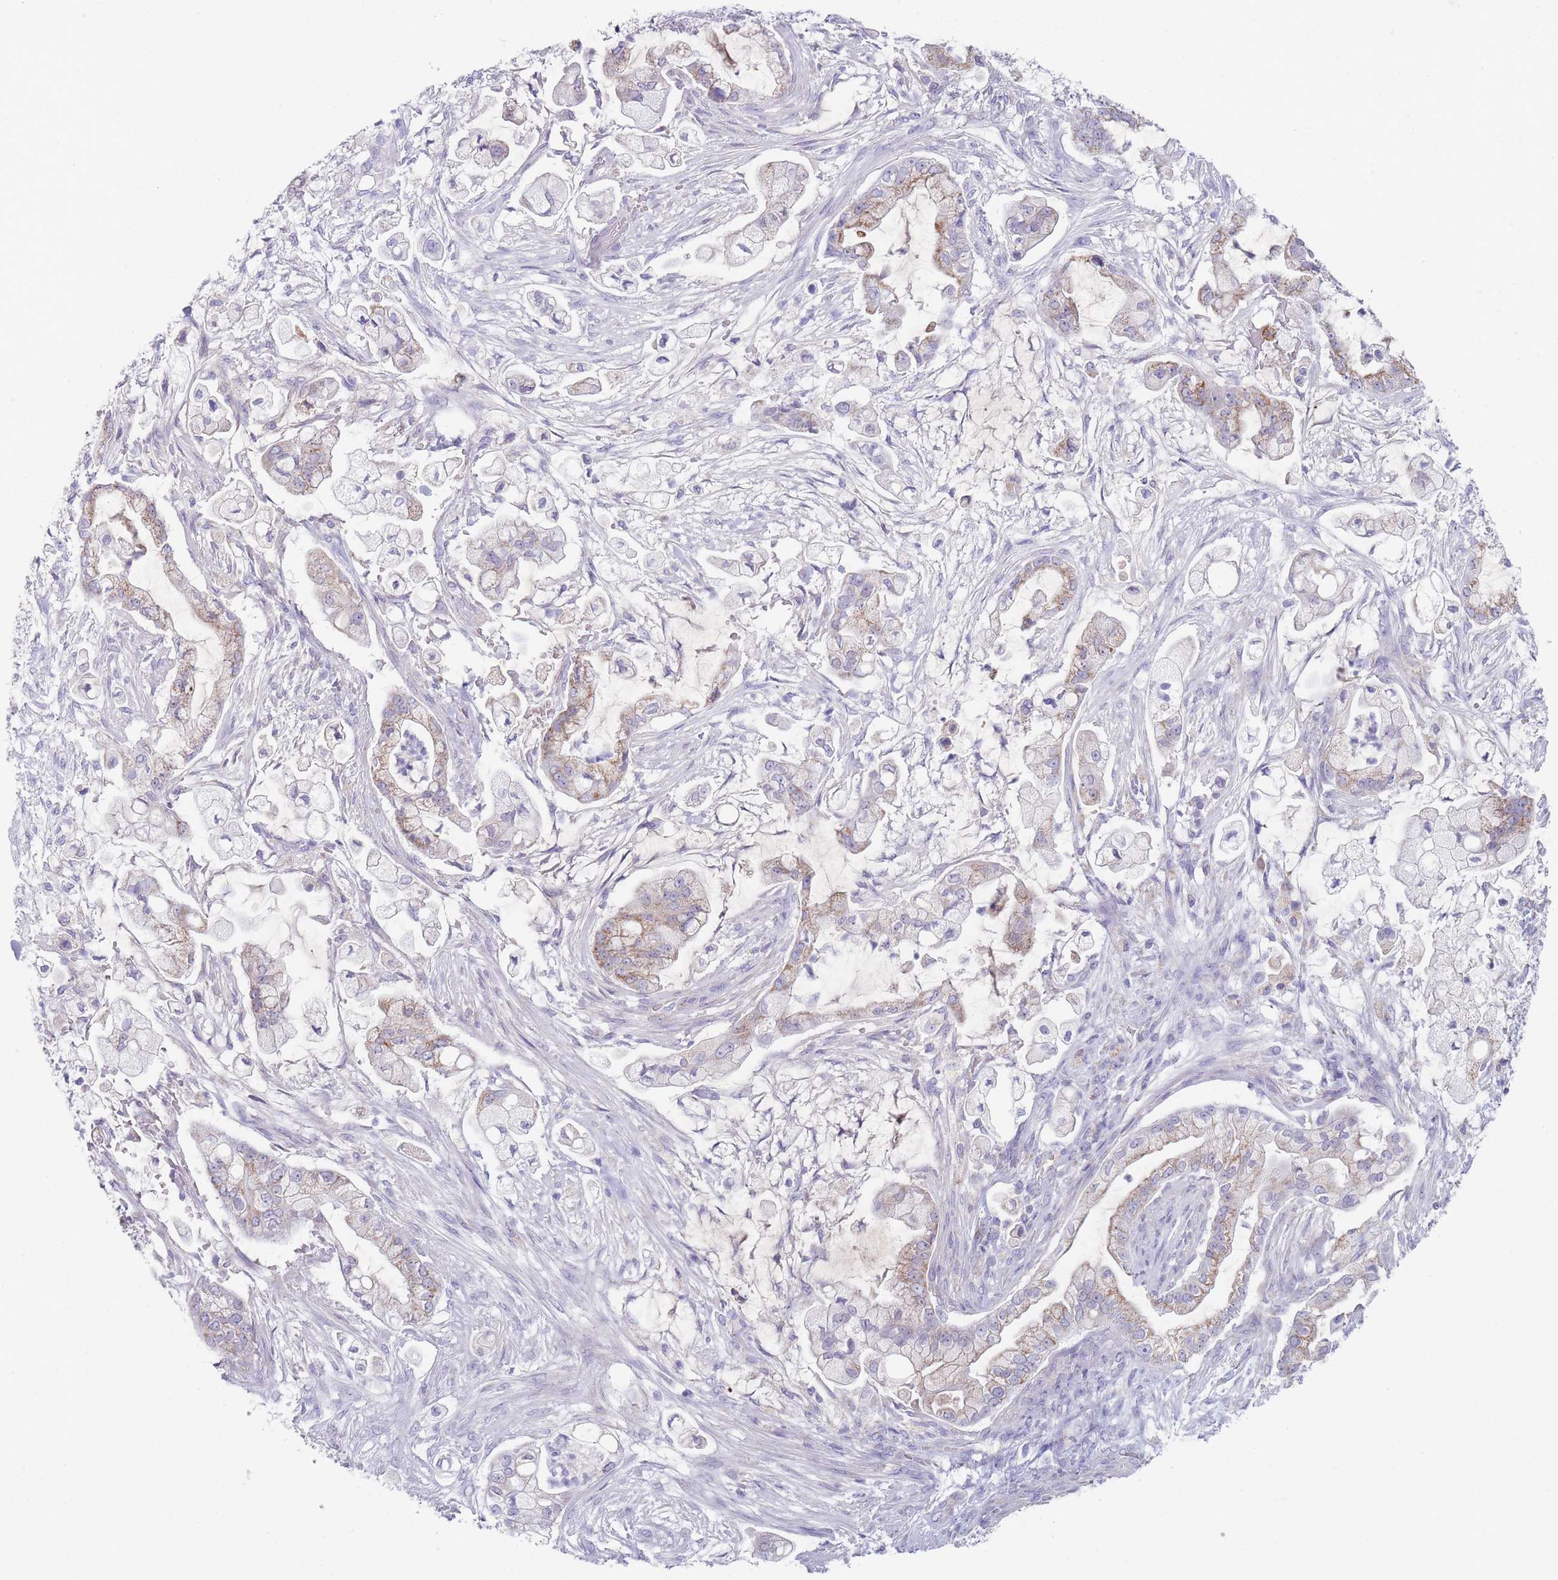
{"staining": {"intensity": "weak", "quantity": "25%-75%", "location": "cytoplasmic/membranous"}, "tissue": "pancreatic cancer", "cell_type": "Tumor cells", "image_type": "cancer", "snomed": [{"axis": "morphology", "description": "Adenocarcinoma, NOS"}, {"axis": "topography", "description": "Pancreas"}], "caption": "About 25%-75% of tumor cells in pancreatic cancer (adenocarcinoma) exhibit weak cytoplasmic/membranous protein positivity as visualized by brown immunohistochemical staining.", "gene": "MRPS14", "patient": {"sex": "female", "age": 69}}